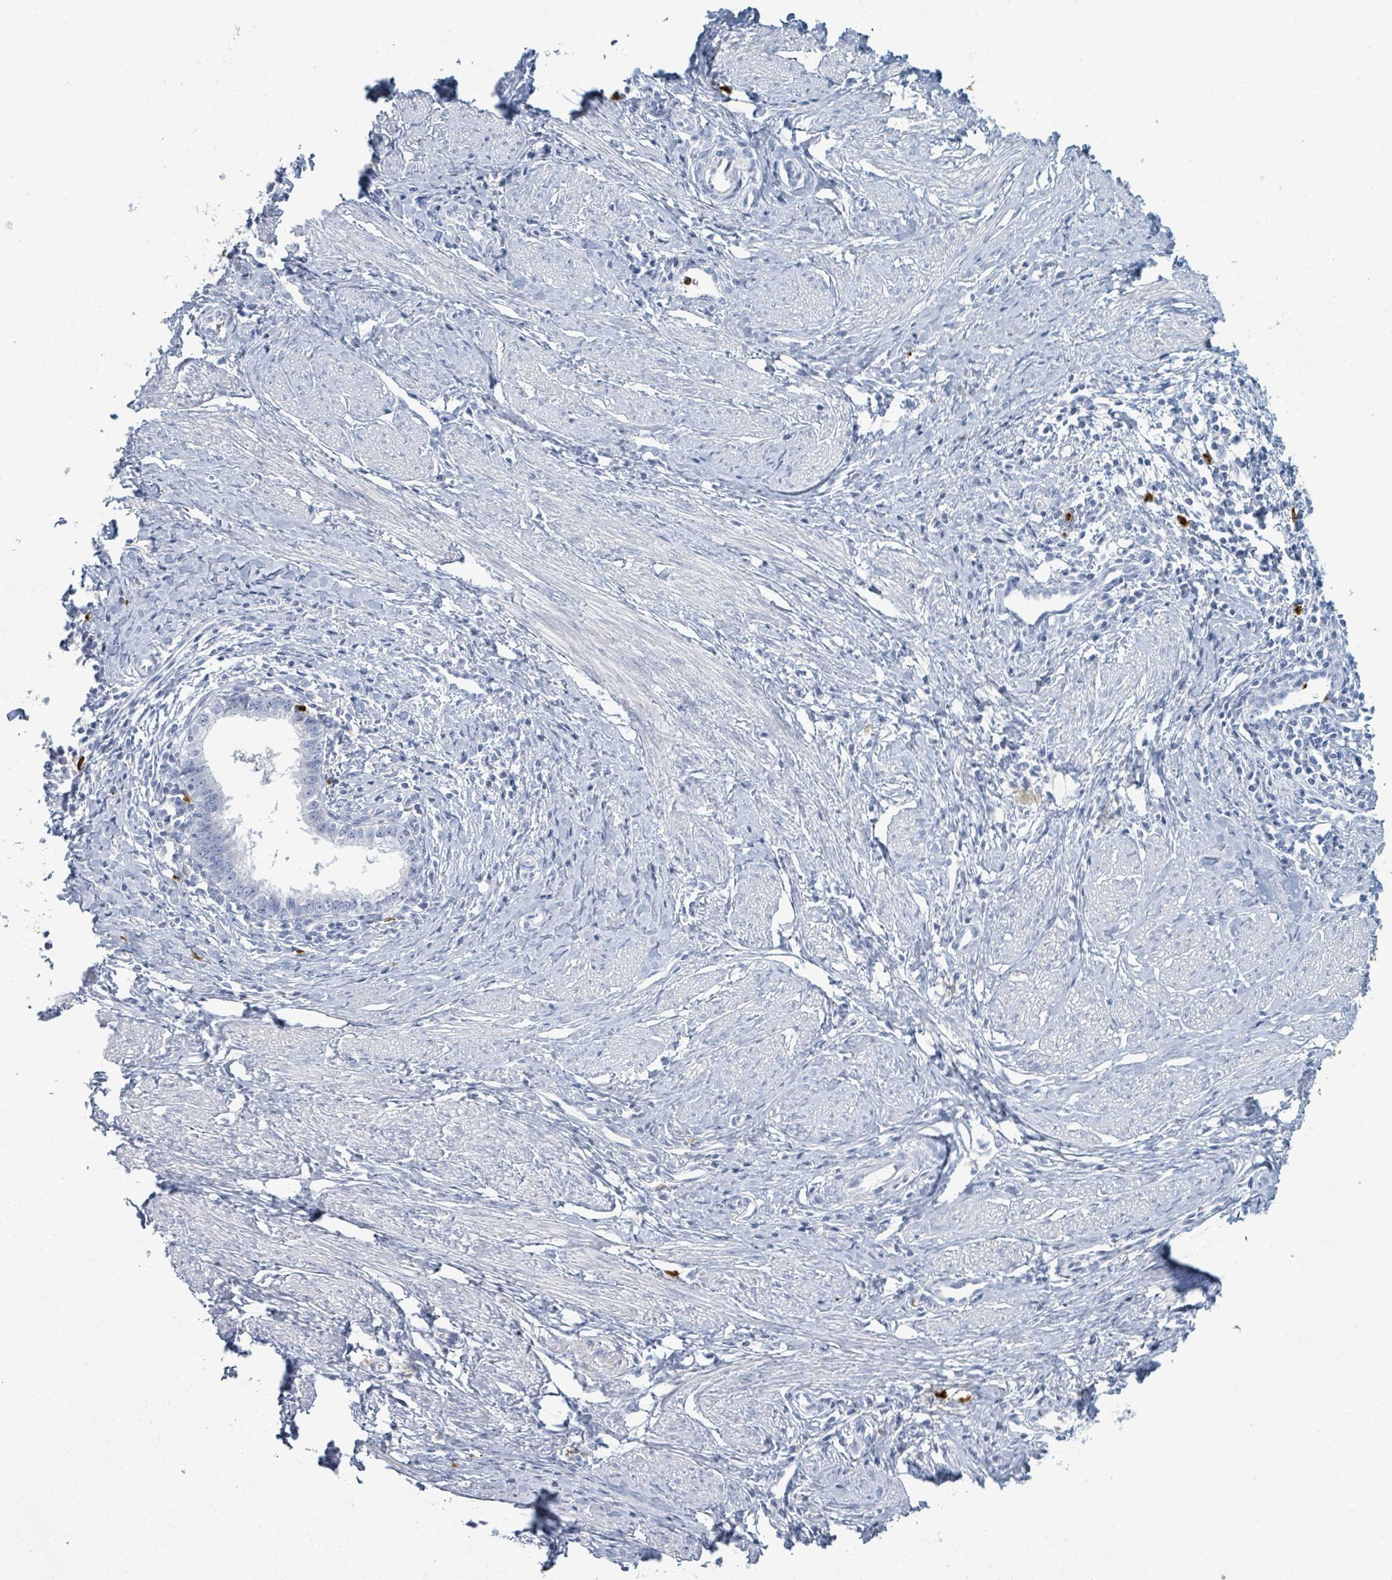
{"staining": {"intensity": "negative", "quantity": "none", "location": "none"}, "tissue": "cervical cancer", "cell_type": "Tumor cells", "image_type": "cancer", "snomed": [{"axis": "morphology", "description": "Adenocarcinoma, NOS"}, {"axis": "topography", "description": "Cervix"}], "caption": "Image shows no significant protein positivity in tumor cells of cervical adenocarcinoma. (Brightfield microscopy of DAB (3,3'-diaminobenzidine) IHC at high magnification).", "gene": "DEFA4", "patient": {"sex": "female", "age": 36}}